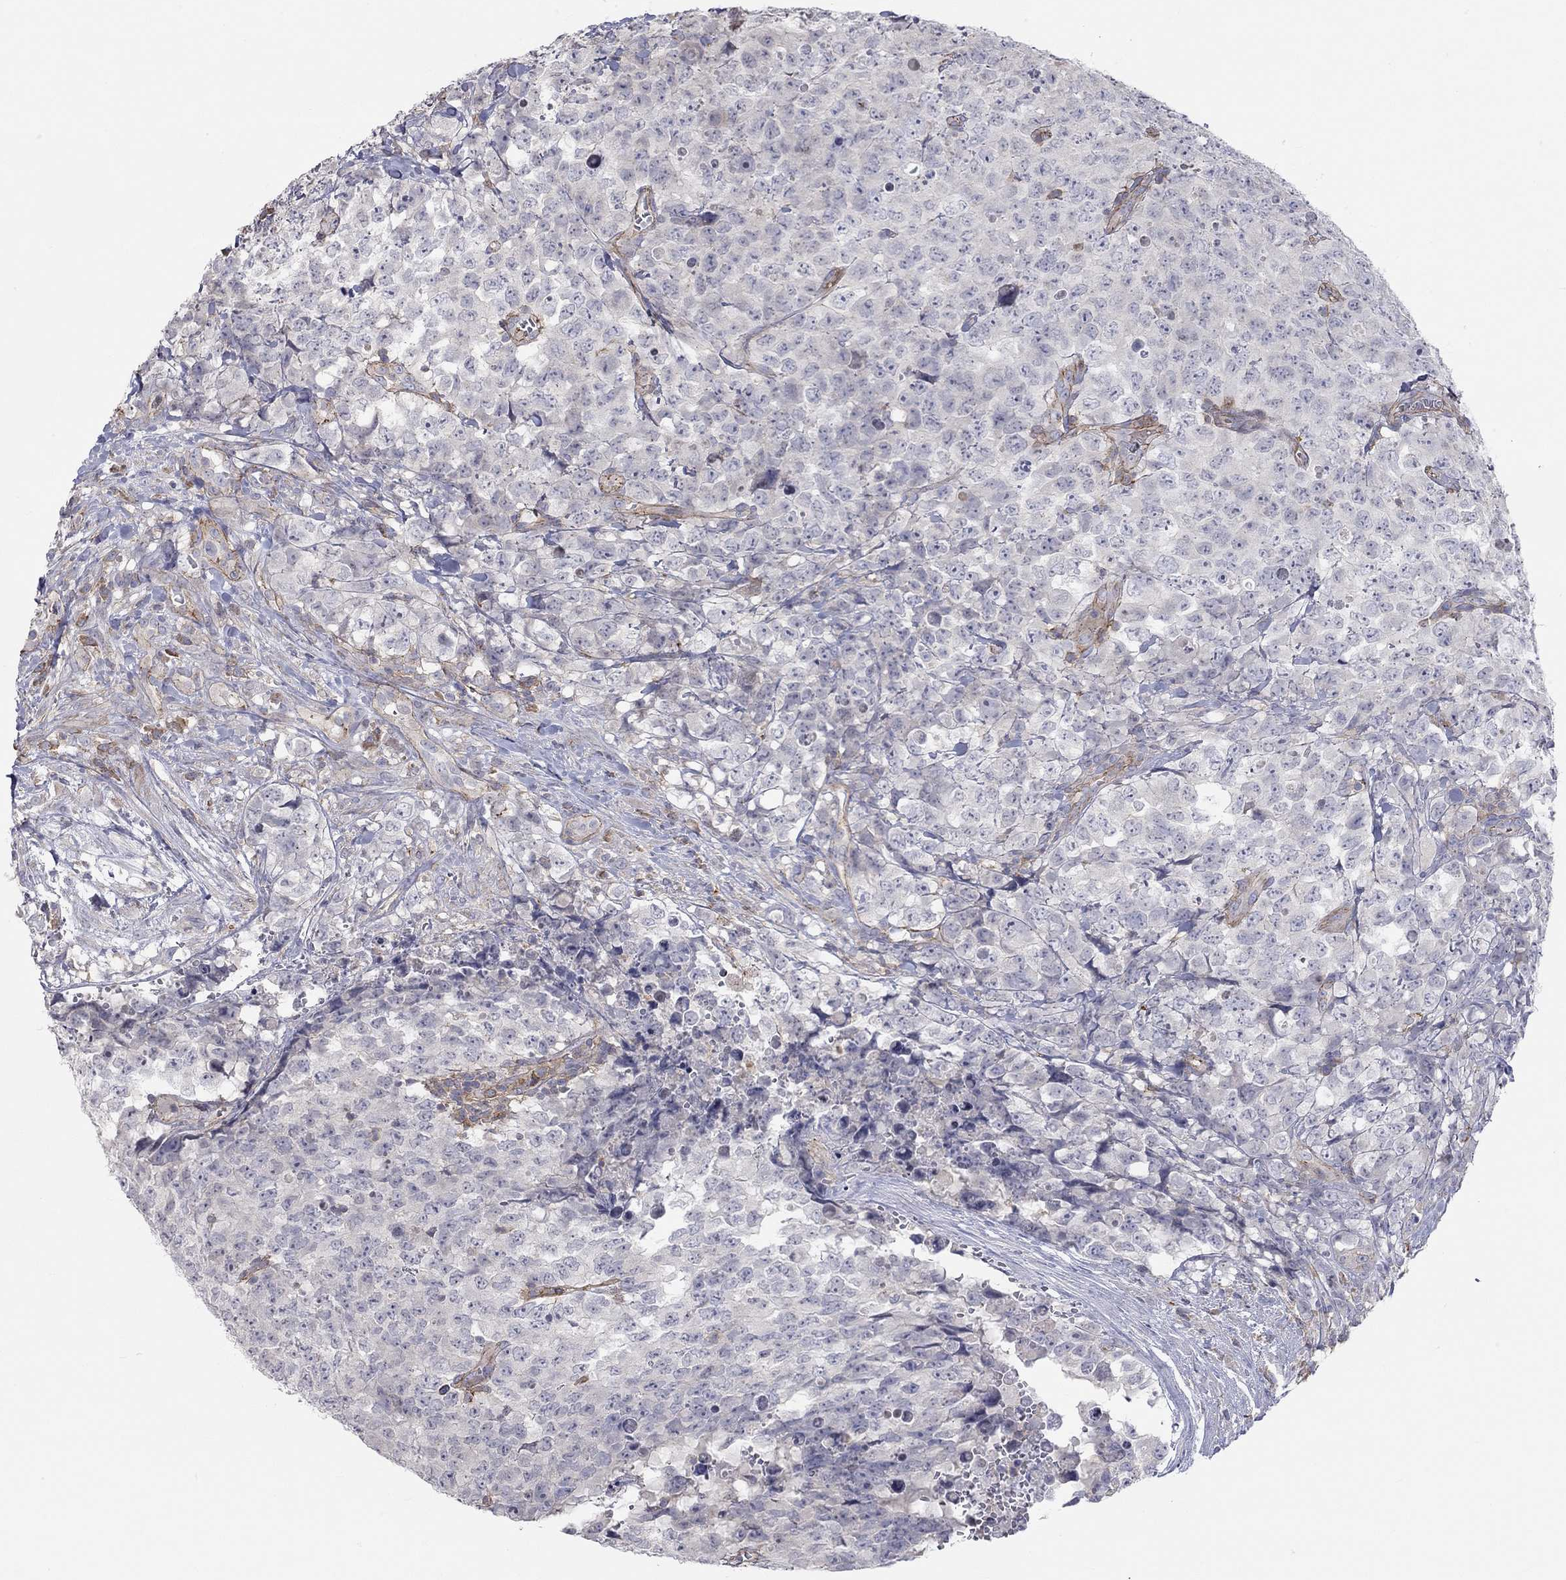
{"staining": {"intensity": "strong", "quantity": "<25%", "location": "cytoplasmic/membranous"}, "tissue": "testis cancer", "cell_type": "Tumor cells", "image_type": "cancer", "snomed": [{"axis": "morphology", "description": "Carcinoma, Embryonal, NOS"}, {"axis": "topography", "description": "Testis"}], "caption": "Brown immunohistochemical staining in human testis embryonal carcinoma reveals strong cytoplasmic/membranous expression in about <25% of tumor cells.", "gene": "PCDHGA10", "patient": {"sex": "male", "age": 23}}